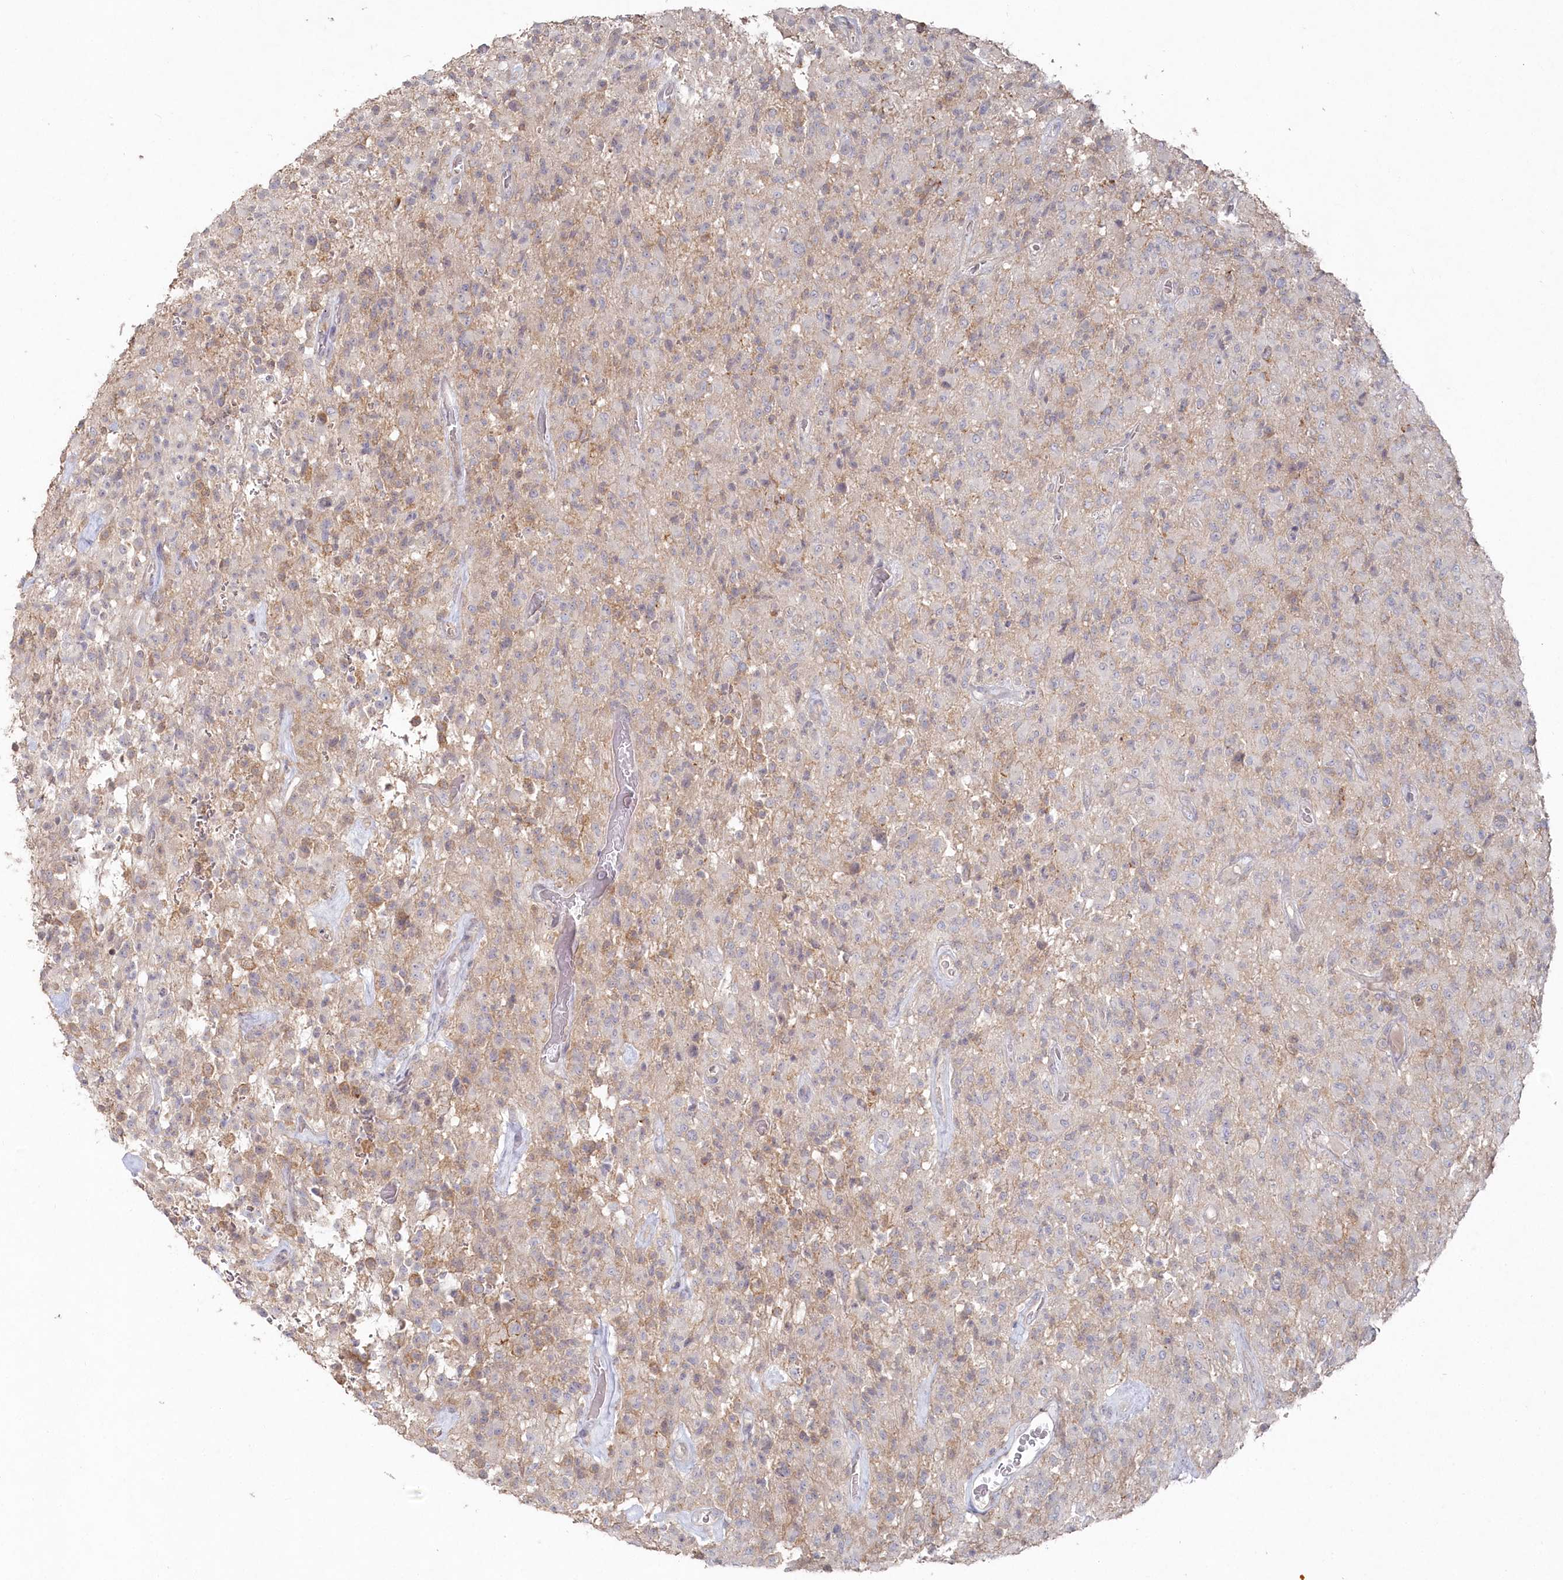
{"staining": {"intensity": "moderate", "quantity": "<25%", "location": "cytoplasmic/membranous"}, "tissue": "glioma", "cell_type": "Tumor cells", "image_type": "cancer", "snomed": [{"axis": "morphology", "description": "Glioma, malignant, High grade"}, {"axis": "topography", "description": "Brain"}], "caption": "About <25% of tumor cells in glioma display moderate cytoplasmic/membranous protein expression as visualized by brown immunohistochemical staining.", "gene": "TGFBRAP1", "patient": {"sex": "female", "age": 57}}